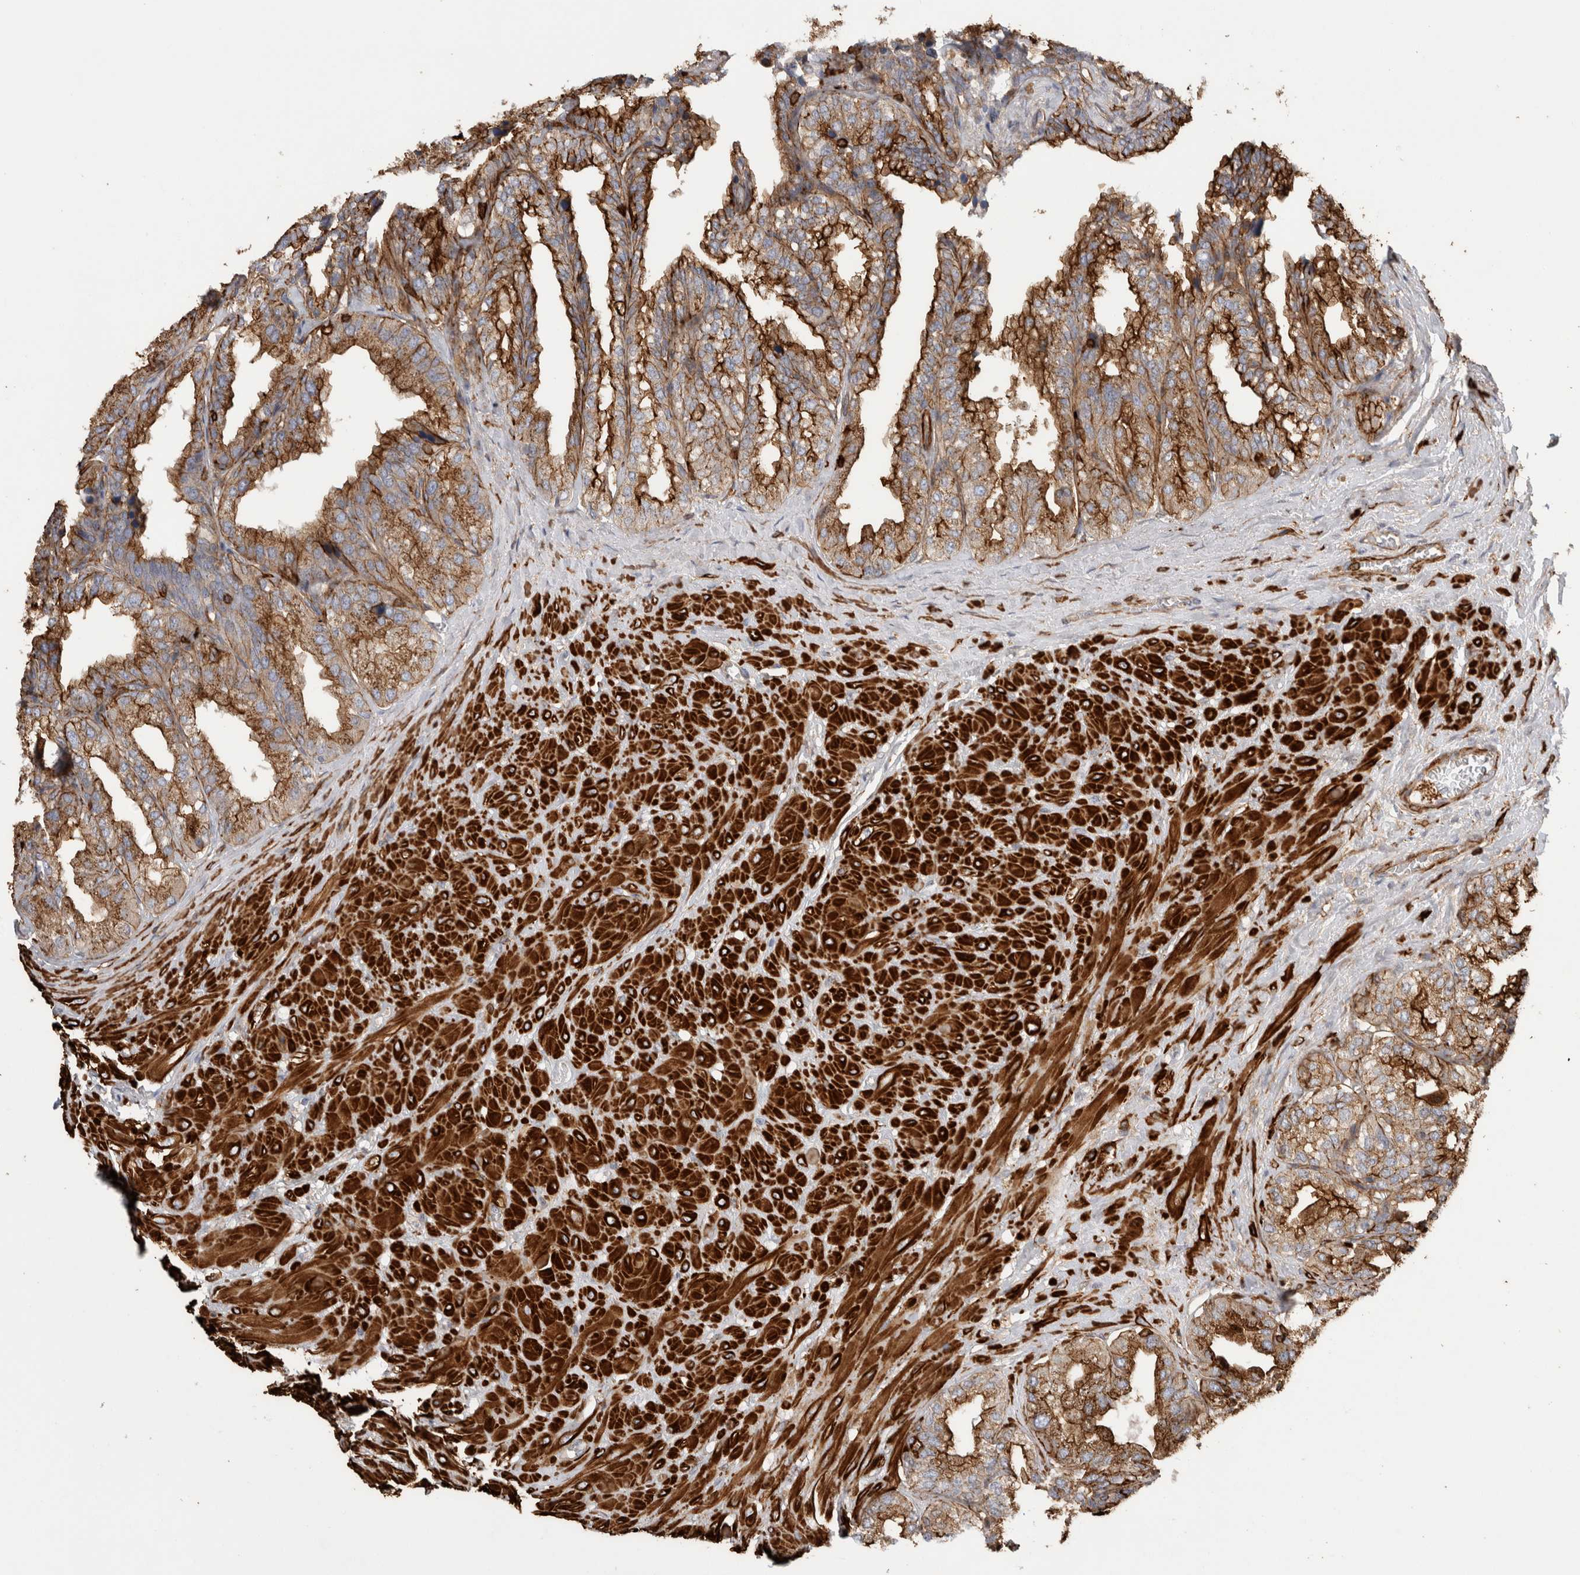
{"staining": {"intensity": "strong", "quantity": "25%-75%", "location": "cytoplasmic/membranous"}, "tissue": "seminal vesicle", "cell_type": "Glandular cells", "image_type": "normal", "snomed": [{"axis": "morphology", "description": "Normal tissue, NOS"}, {"axis": "topography", "description": "Prostate"}, {"axis": "topography", "description": "Seminal veicle"}], "caption": "Immunohistochemistry (IHC) histopathology image of normal seminal vesicle stained for a protein (brown), which demonstrates high levels of strong cytoplasmic/membranous positivity in about 25%-75% of glandular cells.", "gene": "GPER1", "patient": {"sex": "male", "age": 51}}